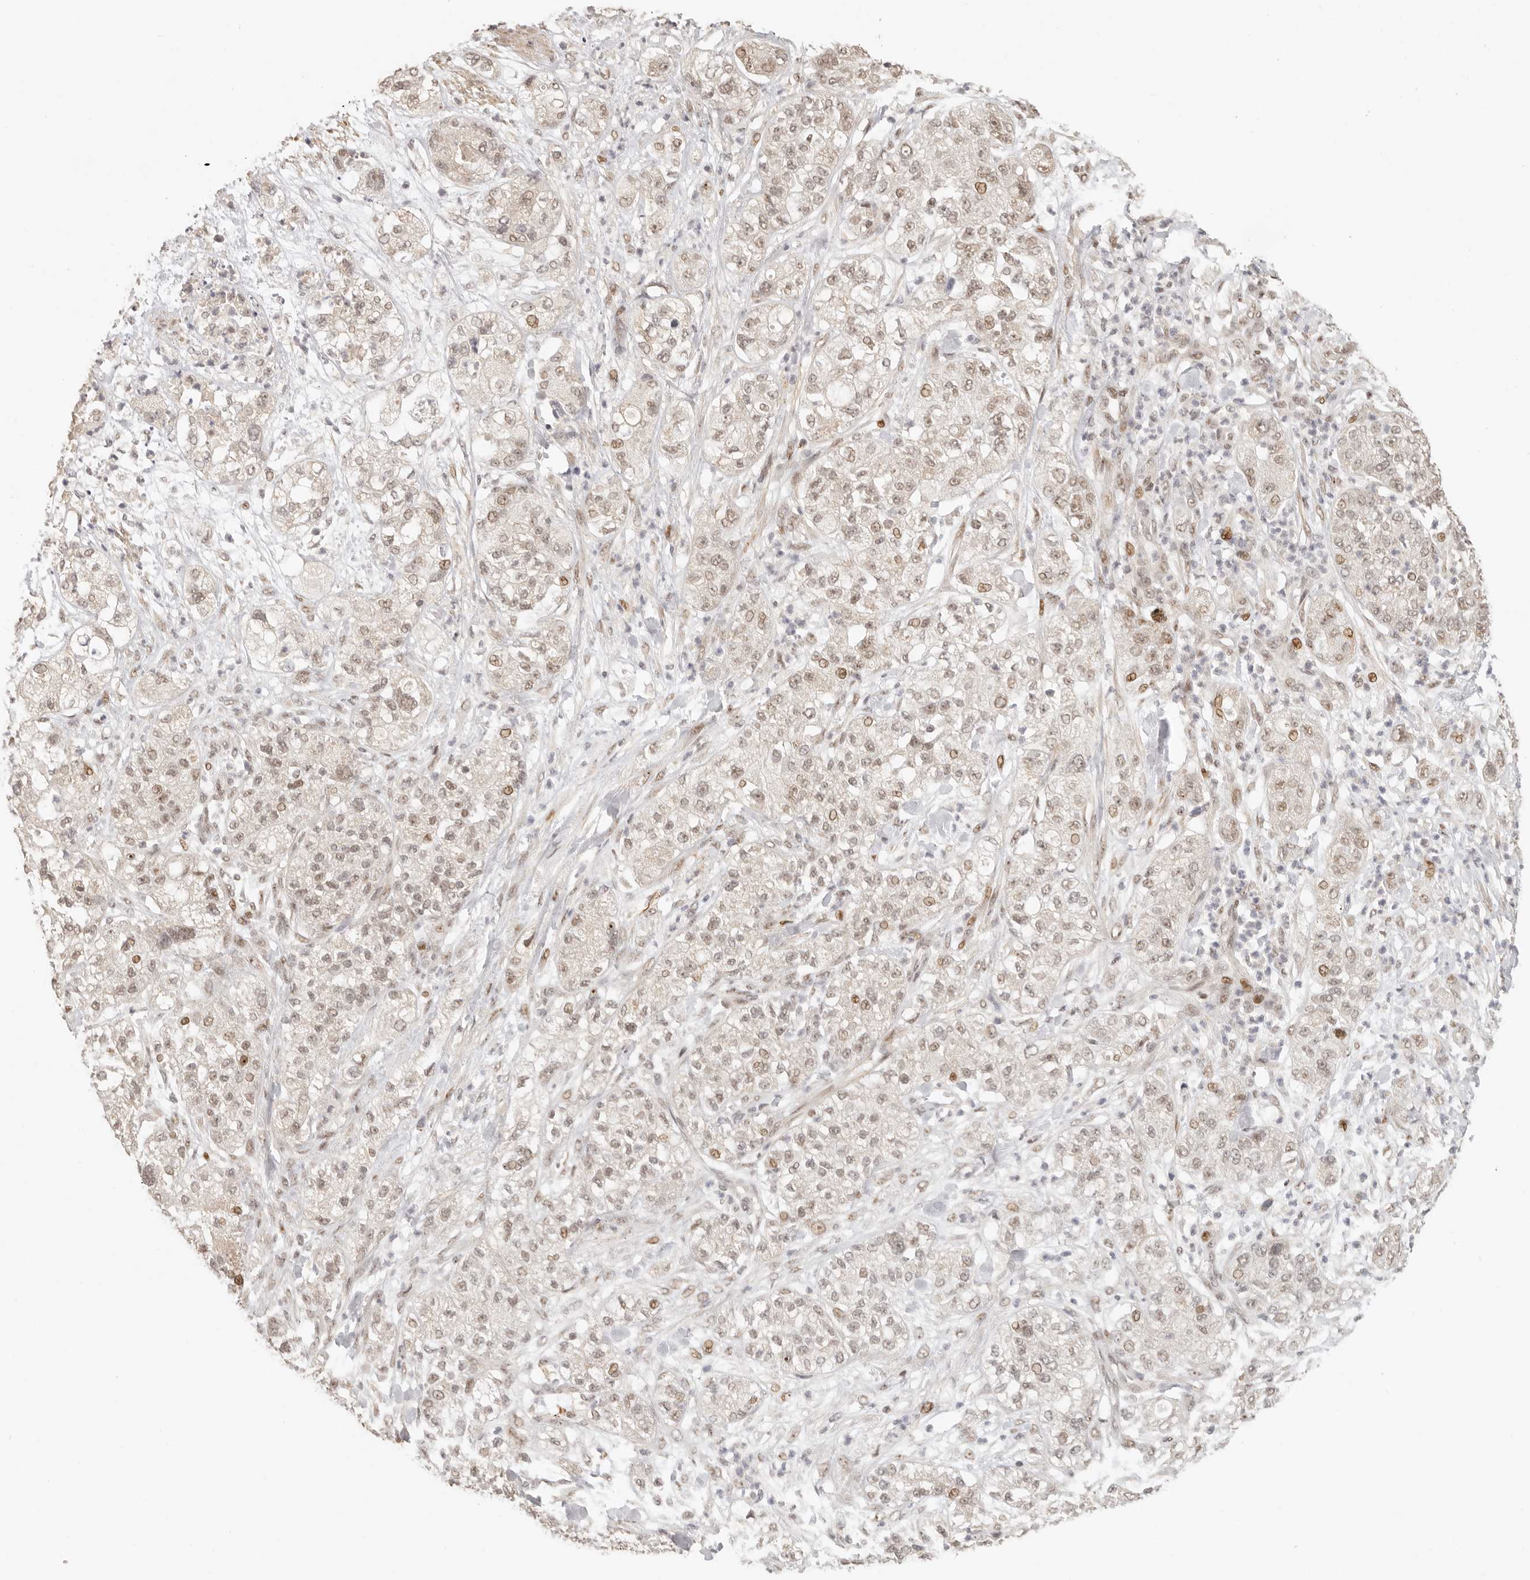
{"staining": {"intensity": "weak", "quantity": ">75%", "location": "nuclear"}, "tissue": "pancreatic cancer", "cell_type": "Tumor cells", "image_type": "cancer", "snomed": [{"axis": "morphology", "description": "Adenocarcinoma, NOS"}, {"axis": "topography", "description": "Pancreas"}], "caption": "This micrograph exhibits immunohistochemistry staining of human pancreatic cancer (adenocarcinoma), with low weak nuclear staining in approximately >75% of tumor cells.", "gene": "GPBP1L1", "patient": {"sex": "female", "age": 78}}